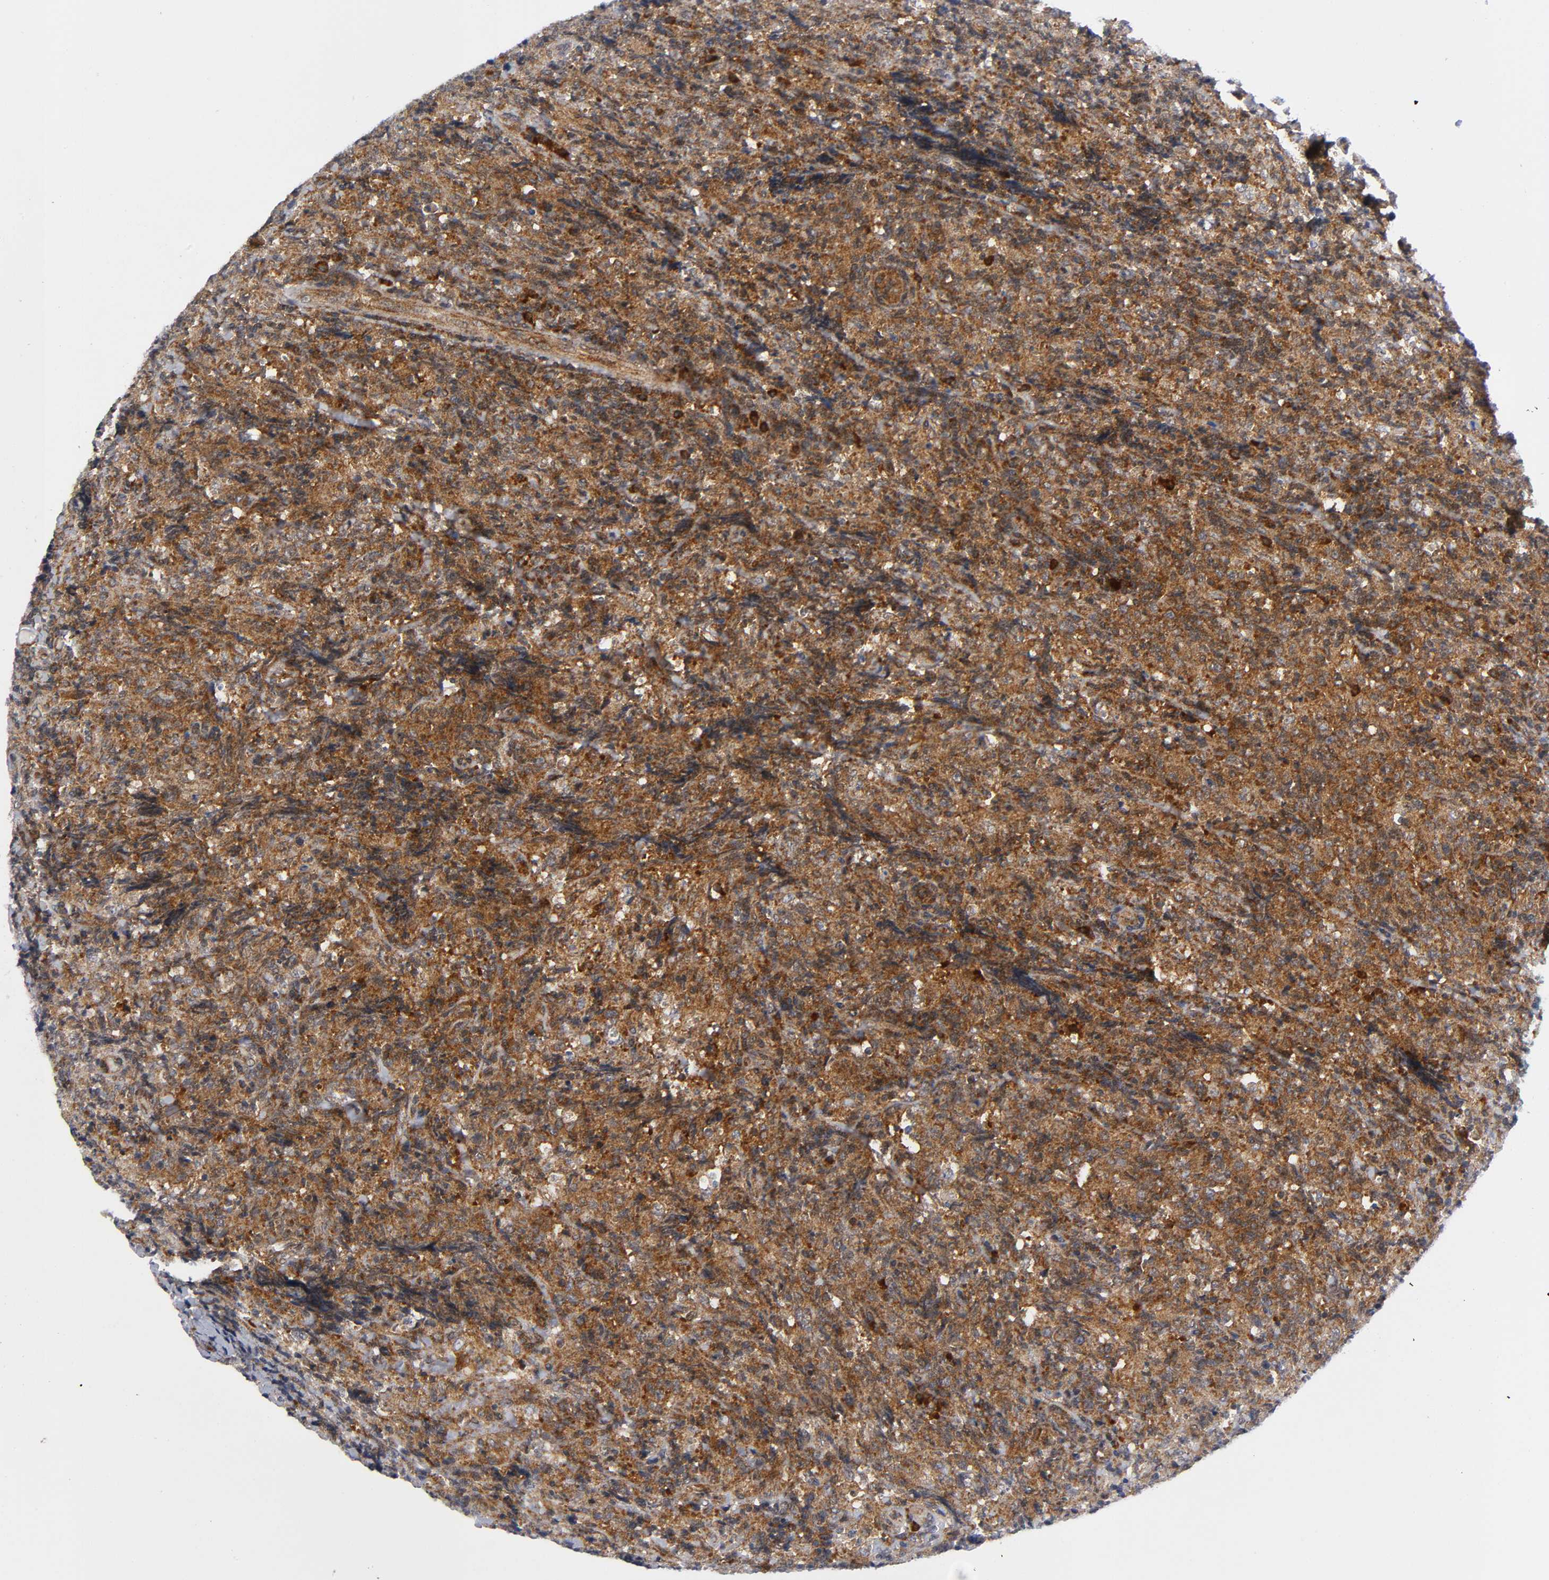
{"staining": {"intensity": "strong", "quantity": ">75%", "location": "cytoplasmic/membranous"}, "tissue": "lymphoma", "cell_type": "Tumor cells", "image_type": "cancer", "snomed": [{"axis": "morphology", "description": "Malignant lymphoma, non-Hodgkin's type, High grade"}, {"axis": "topography", "description": "Tonsil"}], "caption": "Immunohistochemical staining of human lymphoma exhibits high levels of strong cytoplasmic/membranous protein staining in approximately >75% of tumor cells. The staining was performed using DAB (3,3'-diaminobenzidine) to visualize the protein expression in brown, while the nuclei were stained in blue with hematoxylin (Magnification: 20x).", "gene": "EIF5", "patient": {"sex": "female", "age": 36}}